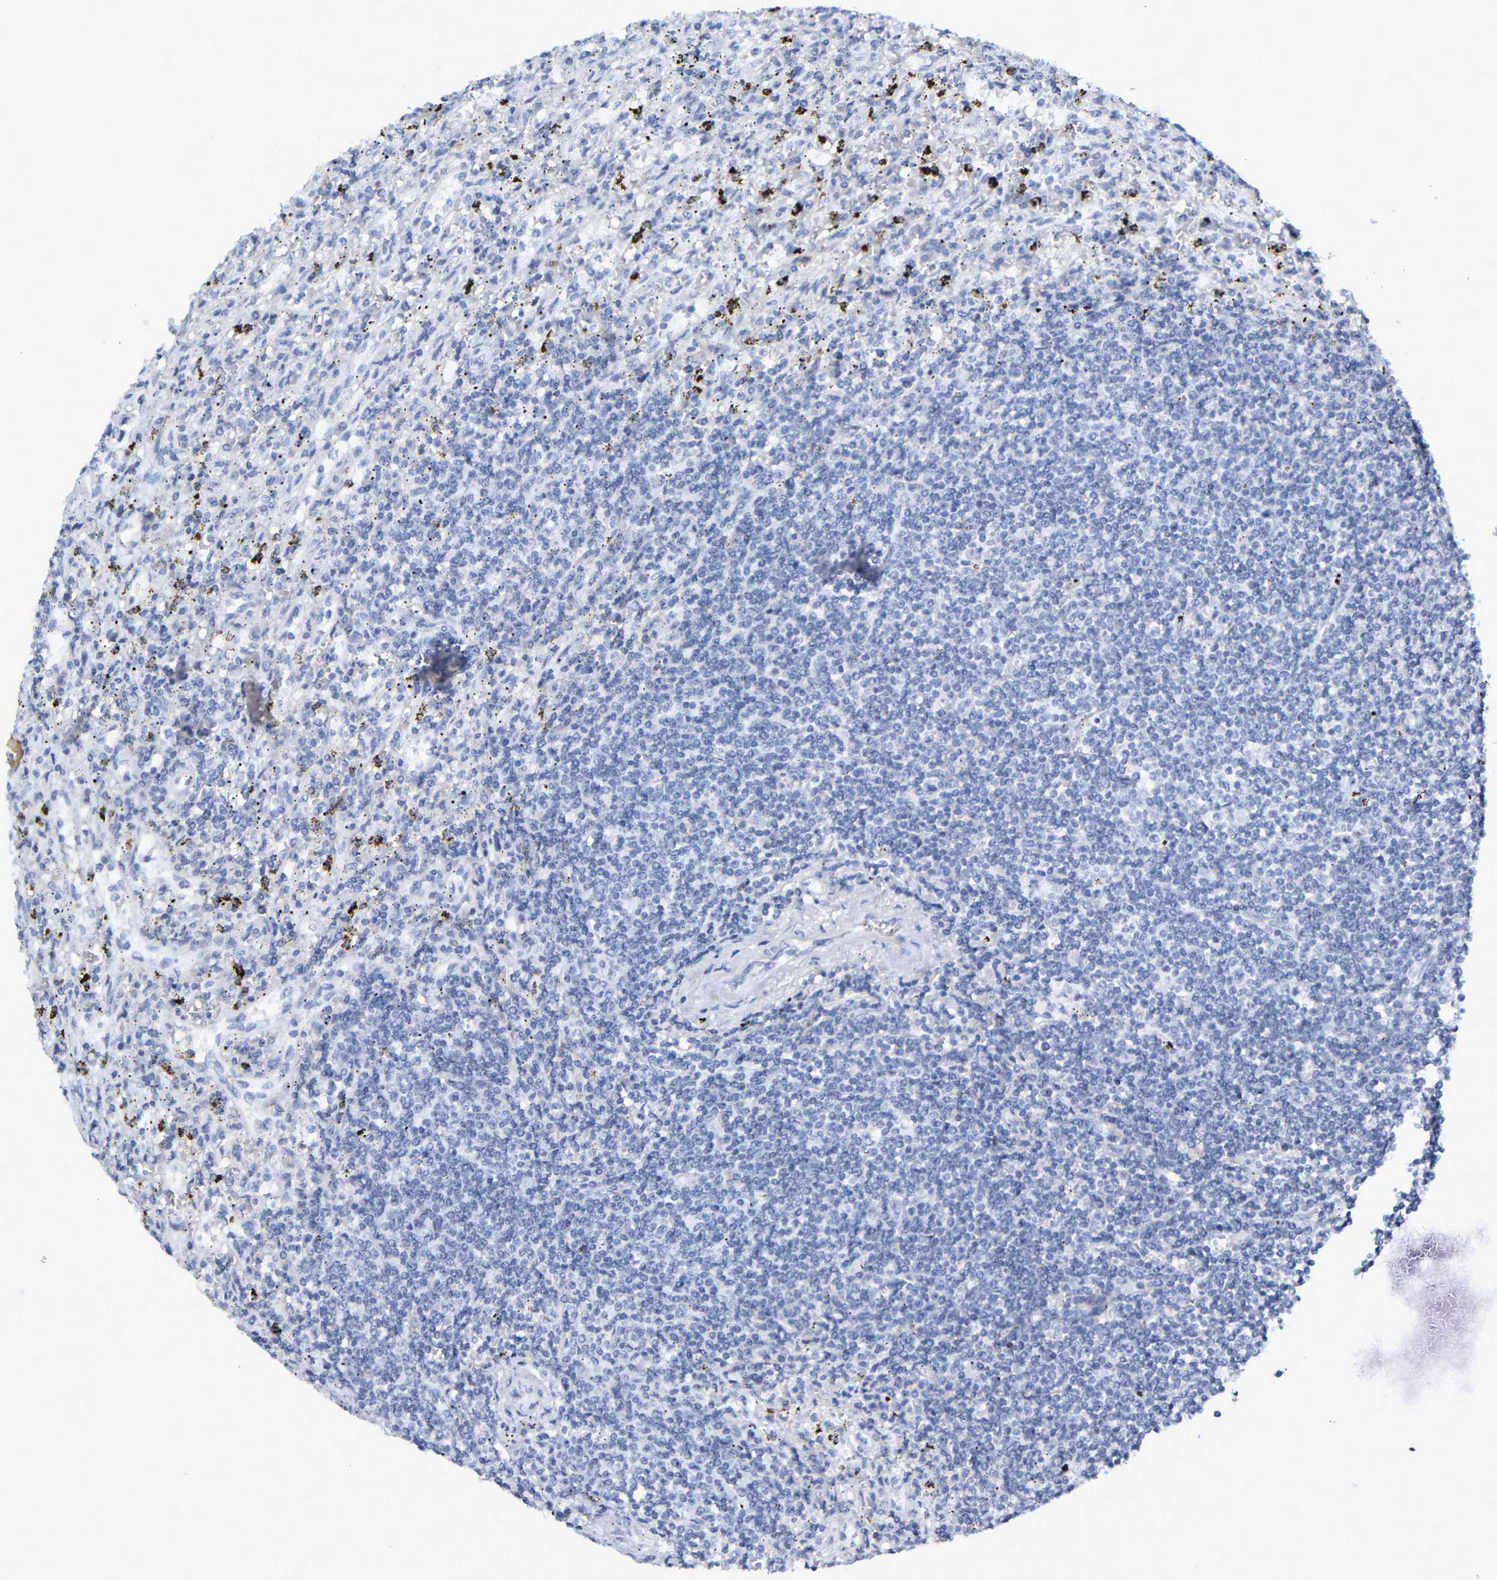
{"staining": {"intensity": "negative", "quantity": "none", "location": "none"}, "tissue": "lymphoma", "cell_type": "Tumor cells", "image_type": "cancer", "snomed": [{"axis": "morphology", "description": "Malignant lymphoma, non-Hodgkin's type, Low grade"}, {"axis": "topography", "description": "Spleen"}], "caption": "Immunohistochemistry of malignant lymphoma, non-Hodgkin's type (low-grade) demonstrates no staining in tumor cells.", "gene": "GNAS", "patient": {"sex": "male", "age": 76}}